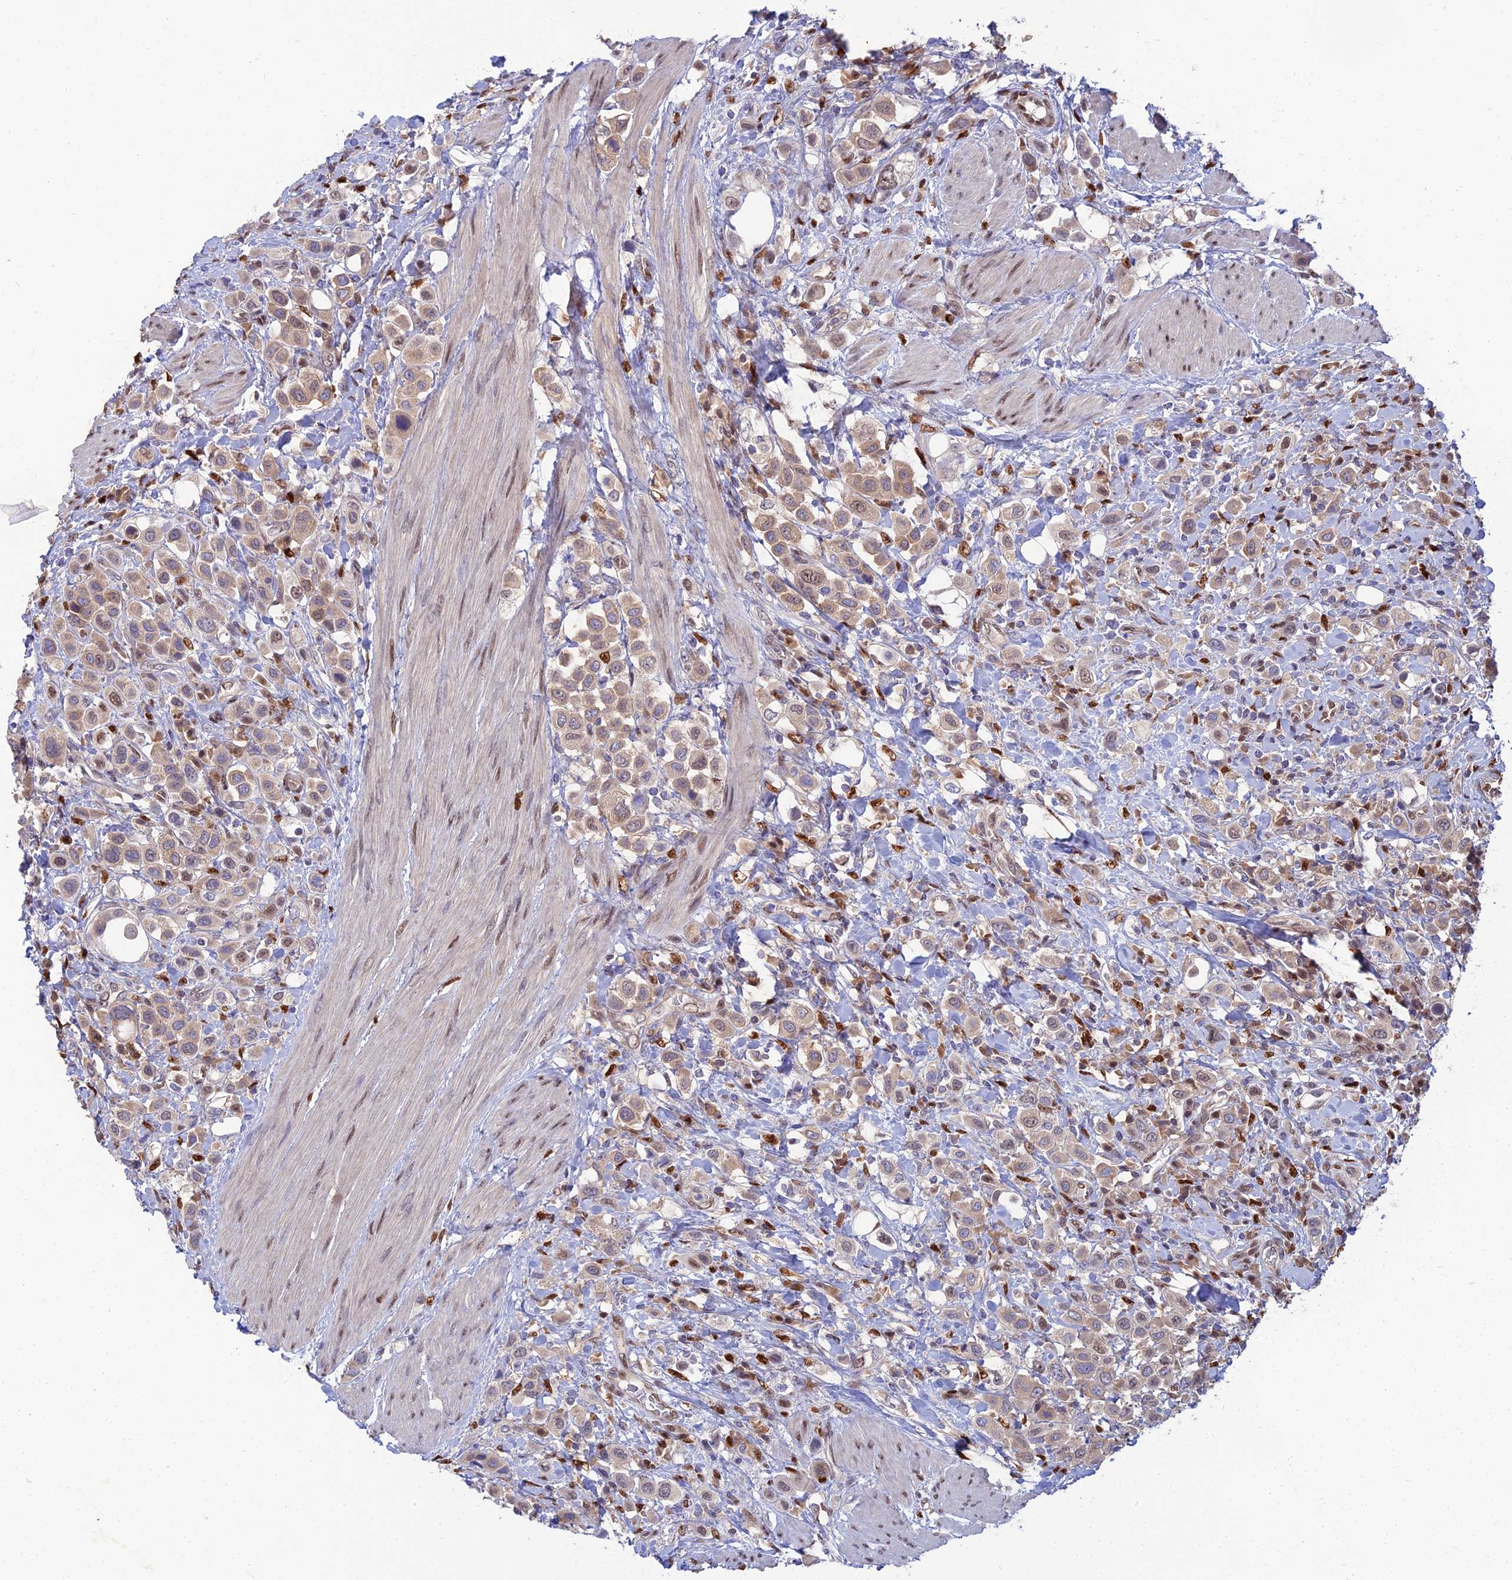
{"staining": {"intensity": "weak", "quantity": ">75%", "location": "cytoplasmic/membranous,nuclear"}, "tissue": "urothelial cancer", "cell_type": "Tumor cells", "image_type": "cancer", "snomed": [{"axis": "morphology", "description": "Urothelial carcinoma, High grade"}, {"axis": "topography", "description": "Urinary bladder"}], "caption": "Immunohistochemical staining of human urothelial carcinoma (high-grade) displays low levels of weak cytoplasmic/membranous and nuclear staining in about >75% of tumor cells.", "gene": "DNPEP", "patient": {"sex": "male", "age": 50}}